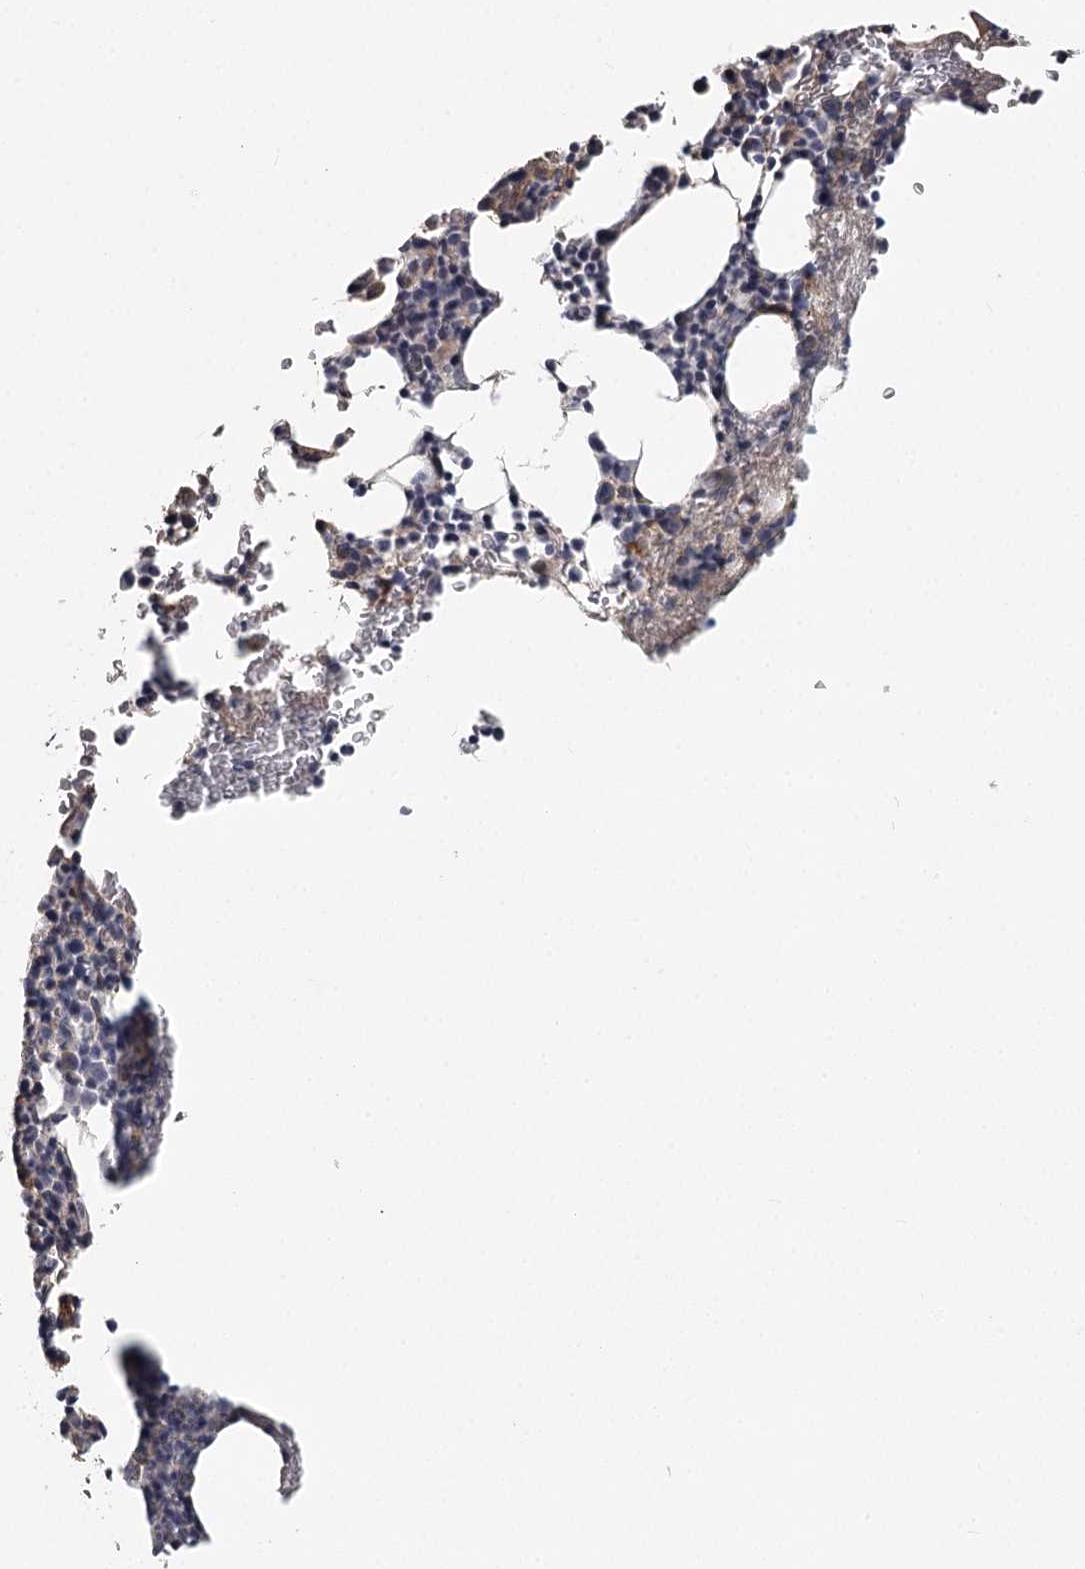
{"staining": {"intensity": "moderate", "quantity": "<25%", "location": "cytoplasmic/membranous"}, "tissue": "bone marrow", "cell_type": "Hematopoietic cells", "image_type": "normal", "snomed": [{"axis": "morphology", "description": "Normal tissue, NOS"}, {"axis": "topography", "description": "Bone marrow"}], "caption": "Hematopoietic cells show low levels of moderate cytoplasmic/membranous staining in approximately <25% of cells in unremarkable human bone marrow. (DAB (3,3'-diaminobenzidine) = brown stain, brightfield microscopy at high magnification).", "gene": "DHRS9", "patient": {"sex": "male", "age": 79}}